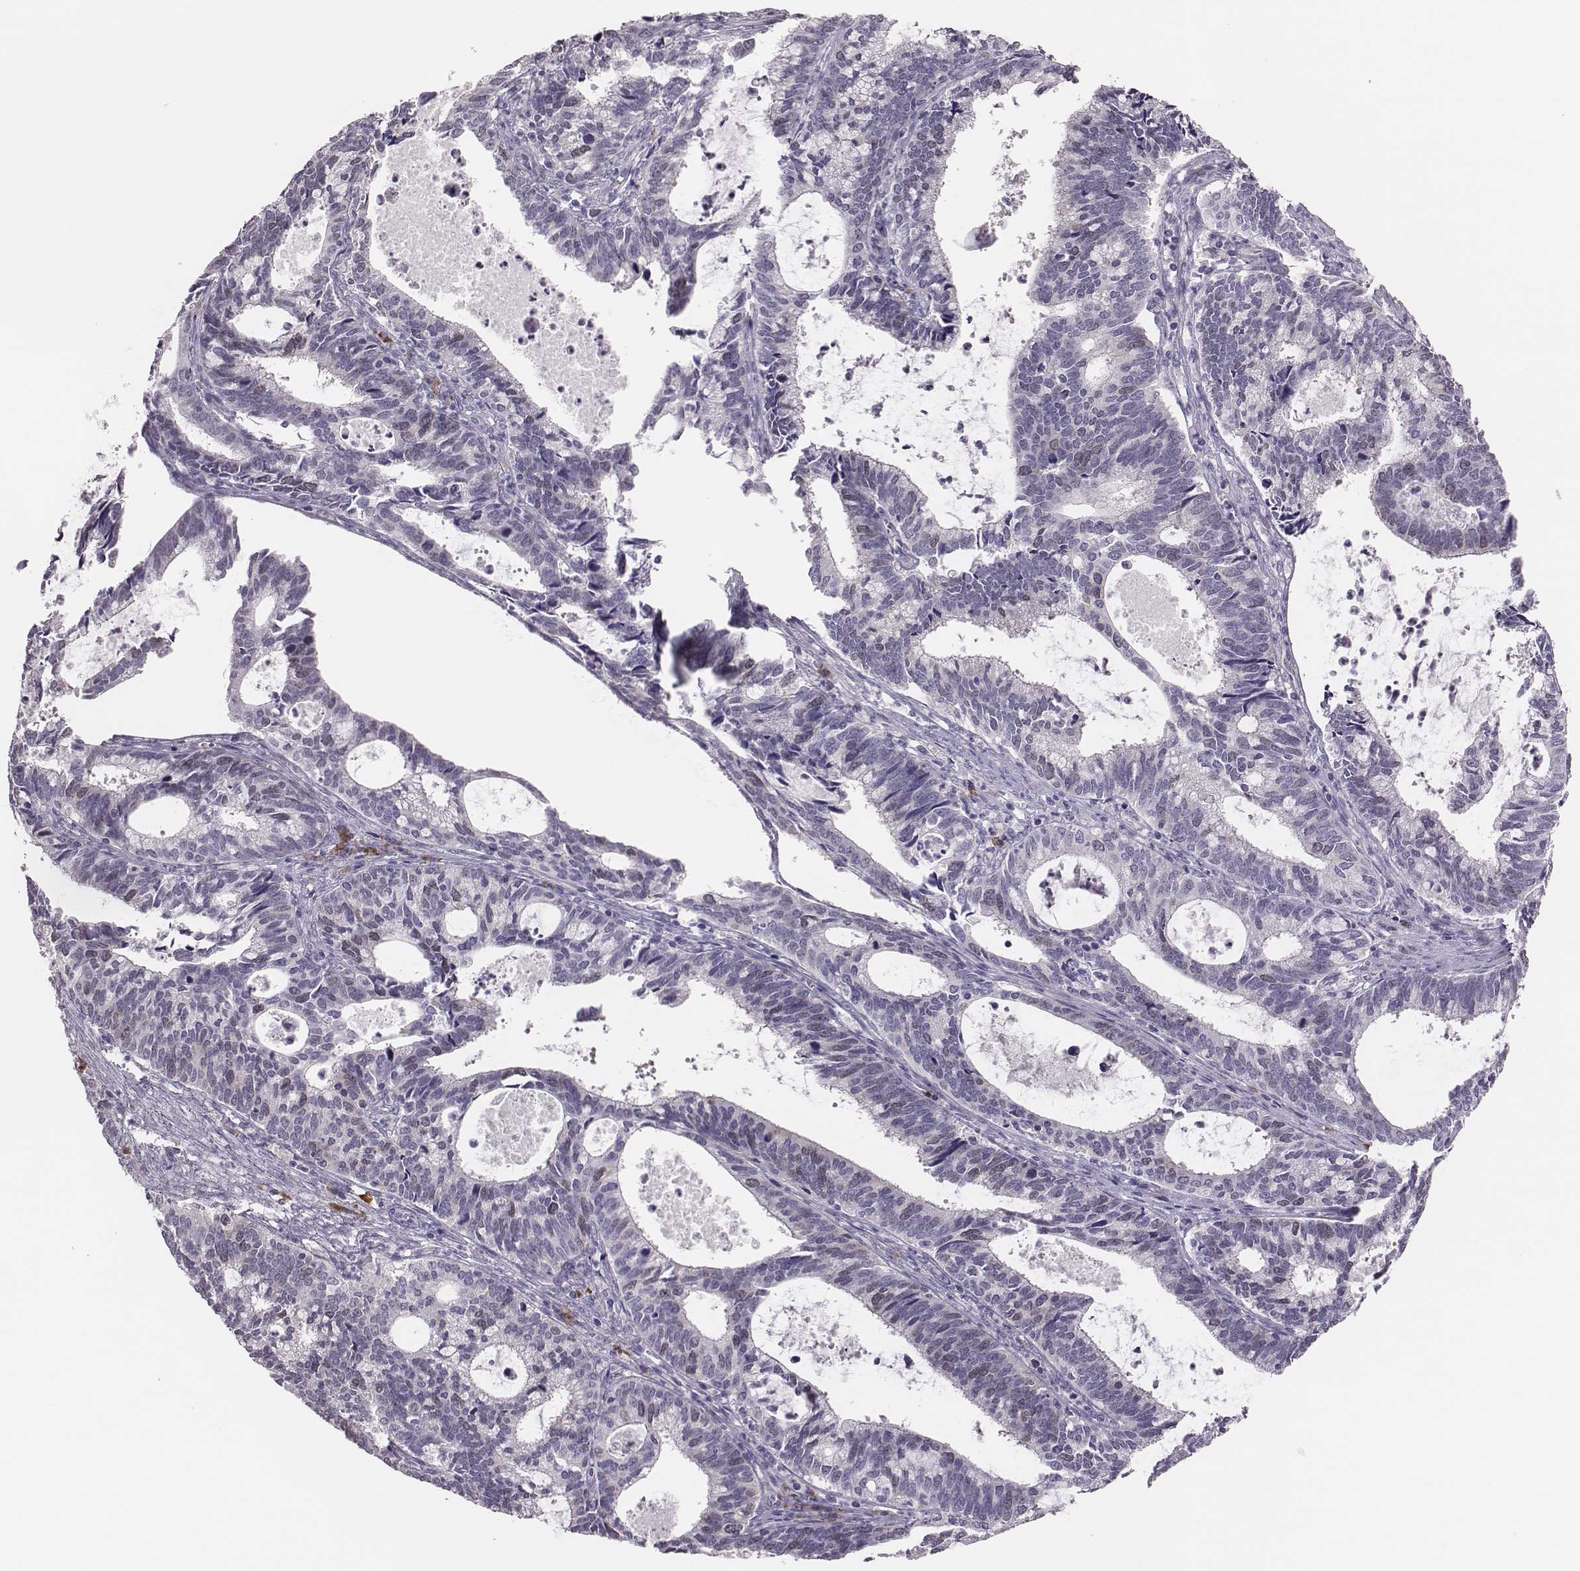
{"staining": {"intensity": "negative", "quantity": "none", "location": "none"}, "tissue": "cervical cancer", "cell_type": "Tumor cells", "image_type": "cancer", "snomed": [{"axis": "morphology", "description": "Adenocarcinoma, NOS"}, {"axis": "topography", "description": "Cervix"}], "caption": "The immunohistochemistry (IHC) micrograph has no significant expression in tumor cells of cervical adenocarcinoma tissue.", "gene": "PBK", "patient": {"sex": "female", "age": 42}}